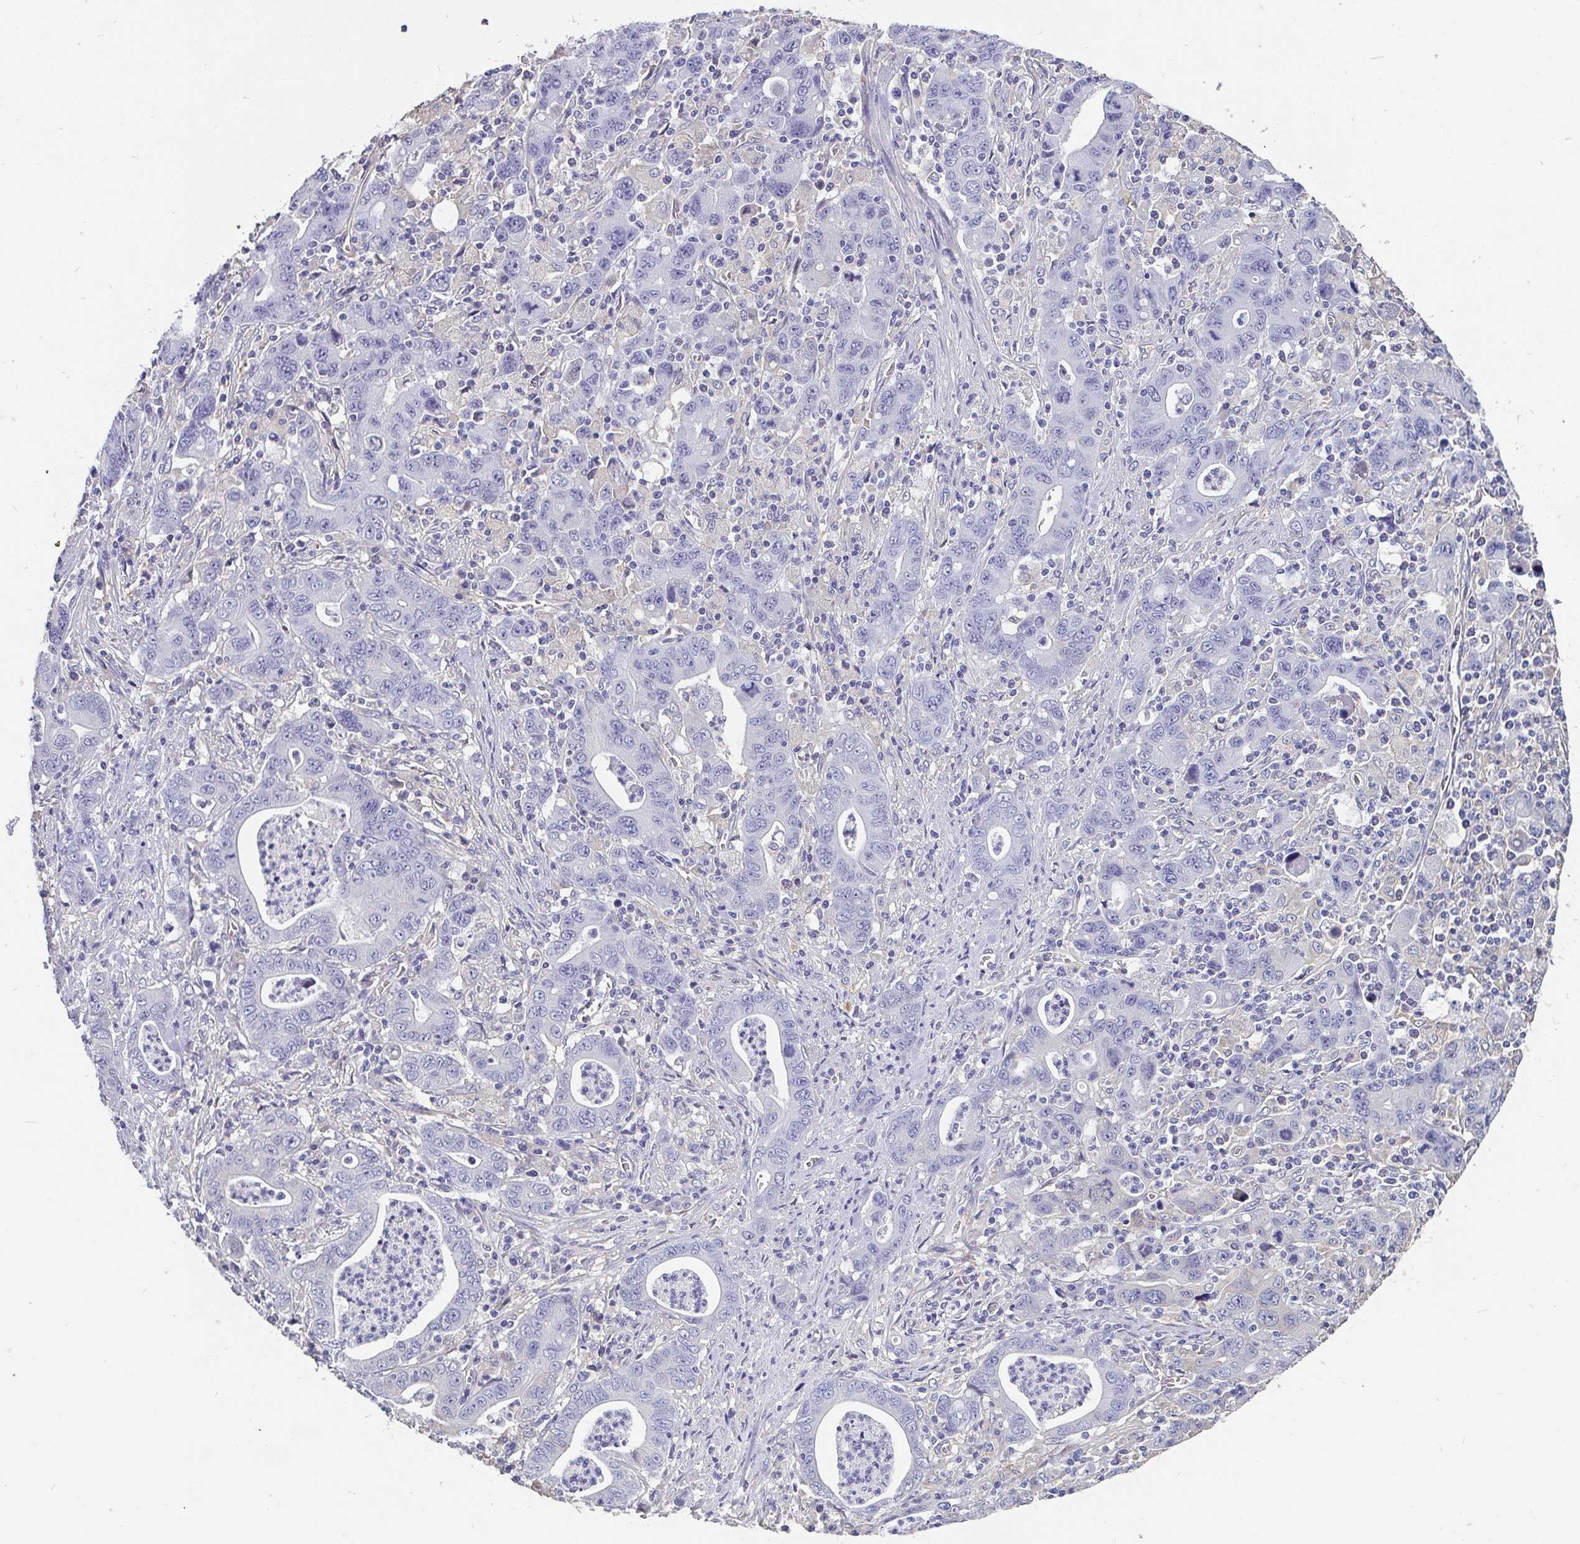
{"staining": {"intensity": "negative", "quantity": "none", "location": "none"}, "tissue": "stomach cancer", "cell_type": "Tumor cells", "image_type": "cancer", "snomed": [{"axis": "morphology", "description": "Adenocarcinoma, NOS"}, {"axis": "topography", "description": "Stomach, upper"}], "caption": "The image demonstrates no staining of tumor cells in stomach adenocarcinoma.", "gene": "ADAMTS6", "patient": {"sex": "male", "age": 69}}